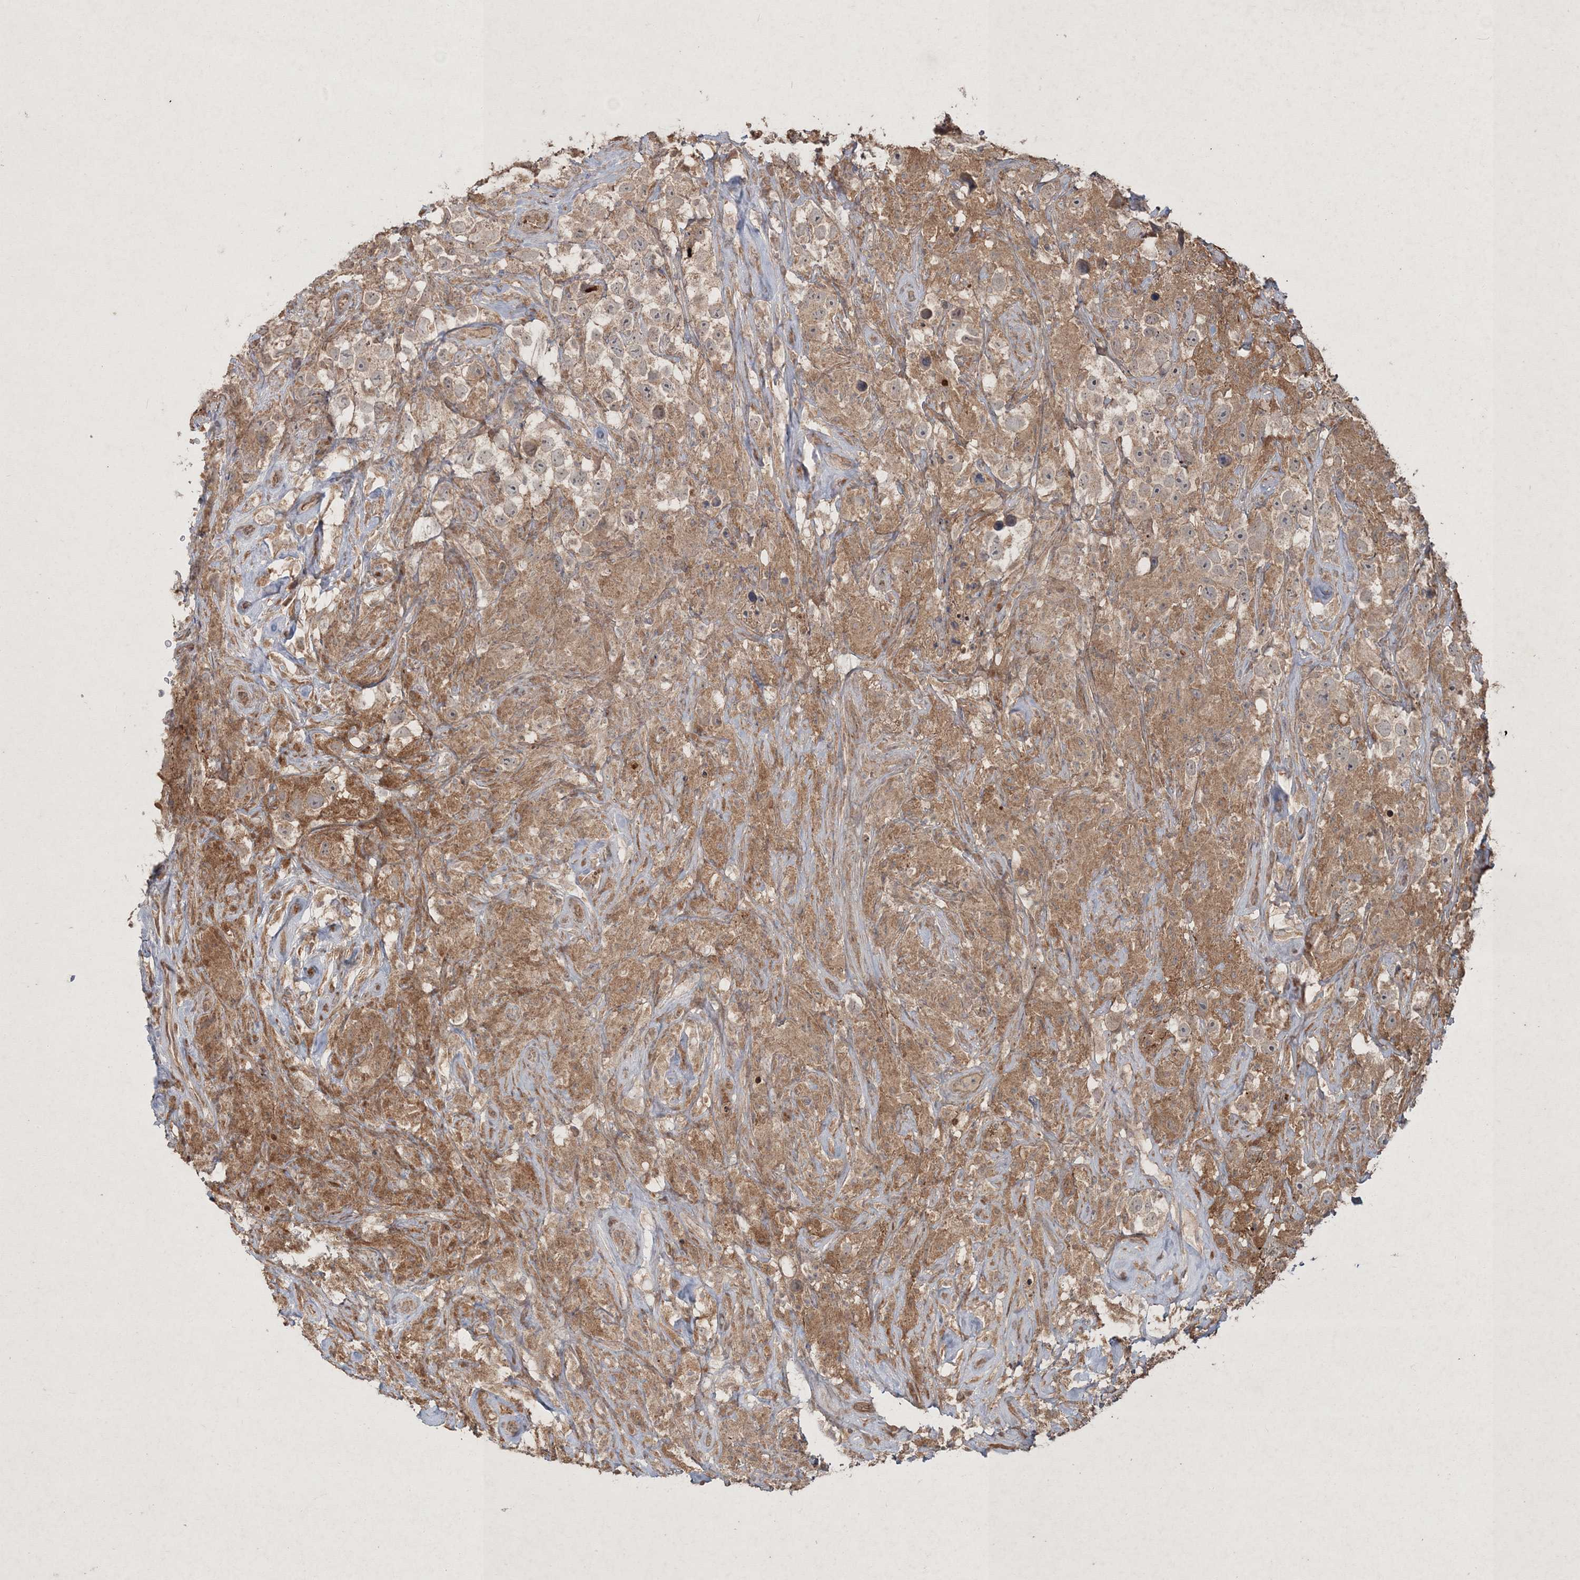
{"staining": {"intensity": "negative", "quantity": "none", "location": "none"}, "tissue": "testis cancer", "cell_type": "Tumor cells", "image_type": "cancer", "snomed": [{"axis": "morphology", "description": "Seminoma, NOS"}, {"axis": "topography", "description": "Testis"}], "caption": "Testis seminoma was stained to show a protein in brown. There is no significant positivity in tumor cells. Nuclei are stained in blue.", "gene": "SPRY1", "patient": {"sex": "male", "age": 49}}